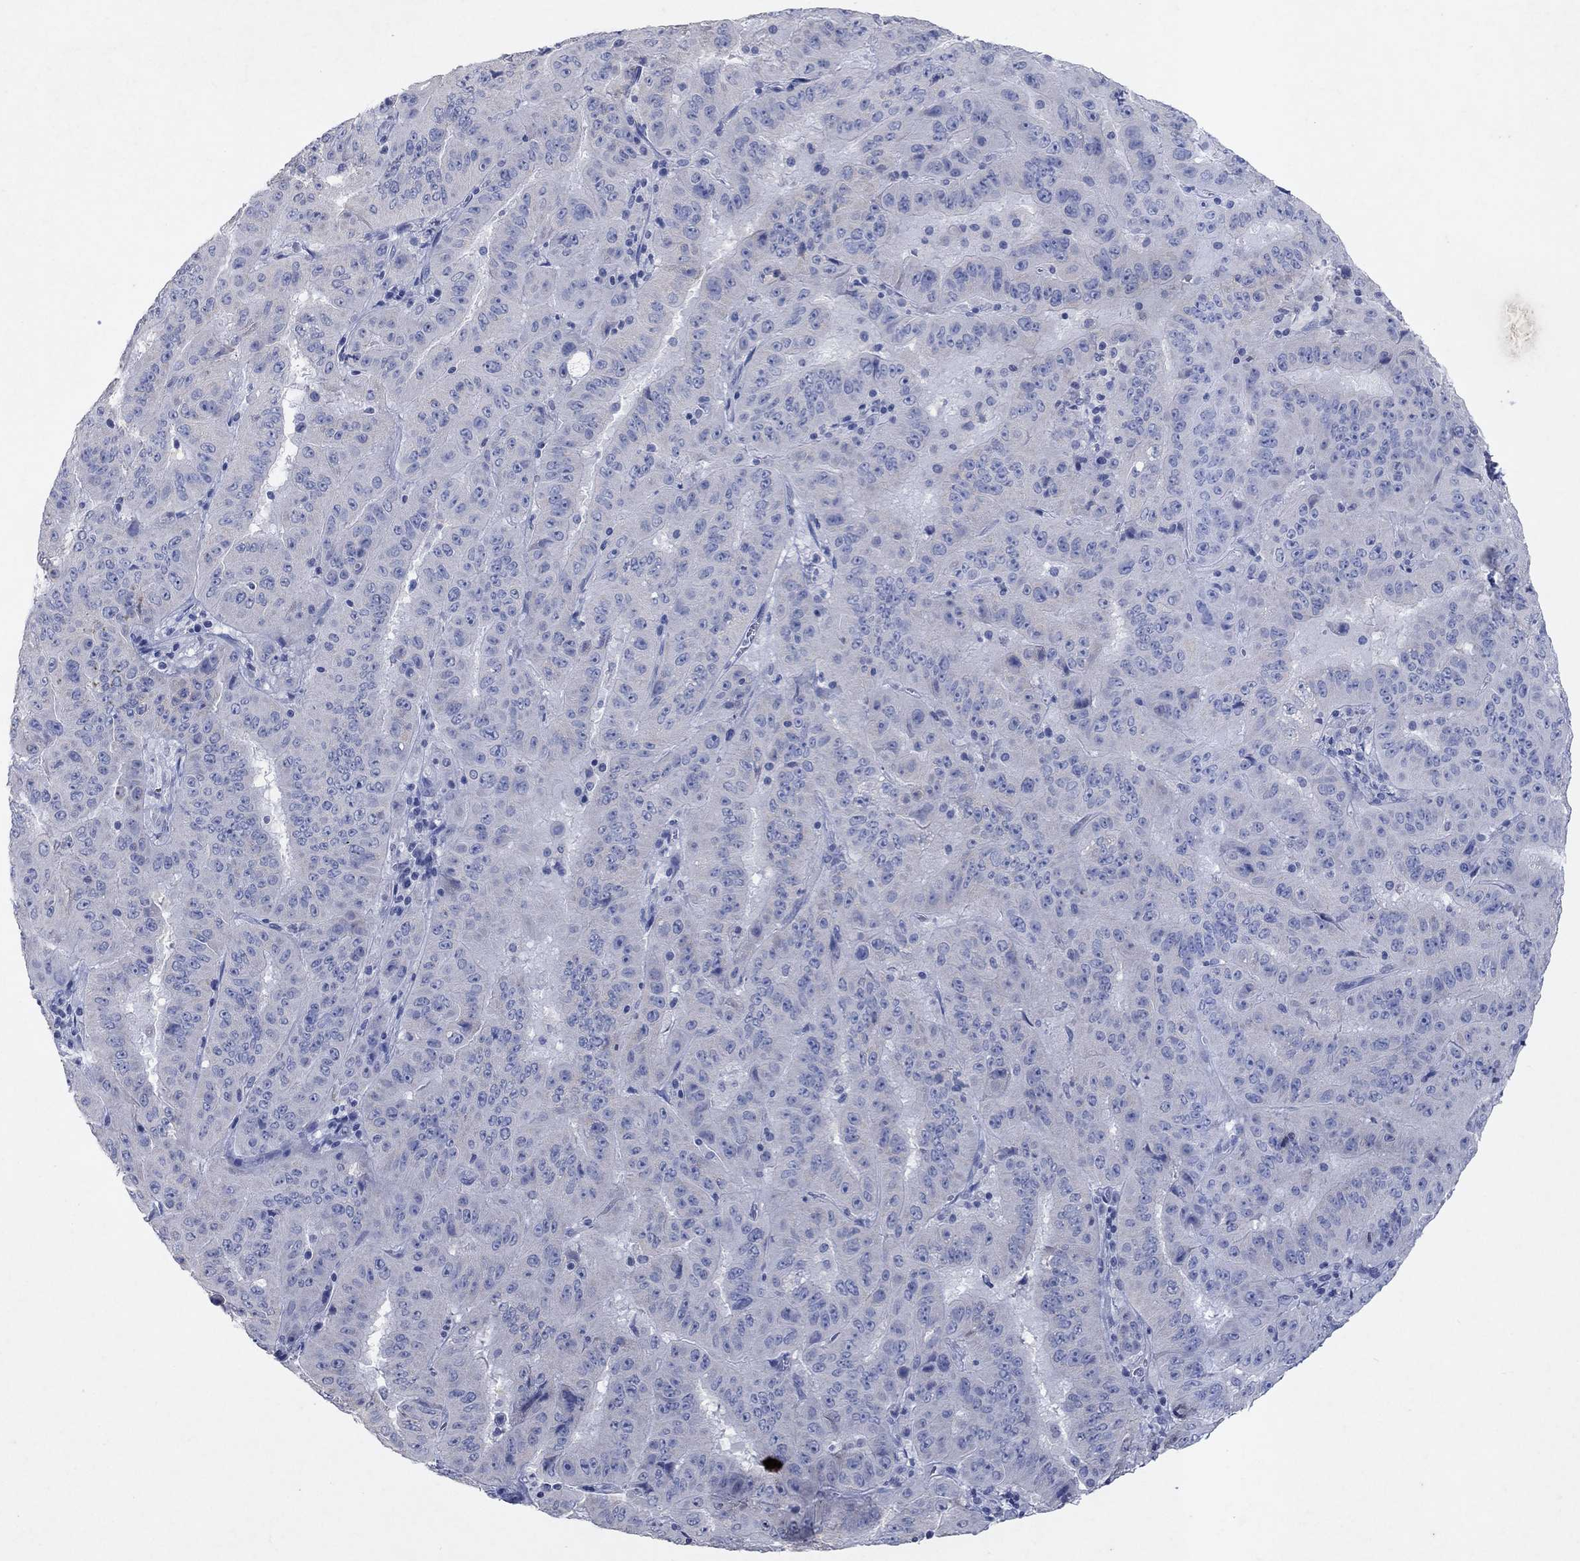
{"staining": {"intensity": "negative", "quantity": "none", "location": "none"}, "tissue": "pancreatic cancer", "cell_type": "Tumor cells", "image_type": "cancer", "snomed": [{"axis": "morphology", "description": "Adenocarcinoma, NOS"}, {"axis": "topography", "description": "Pancreas"}], "caption": "IHC image of neoplastic tissue: pancreatic adenocarcinoma stained with DAB reveals no significant protein expression in tumor cells.", "gene": "KRT40", "patient": {"sex": "male", "age": 63}}